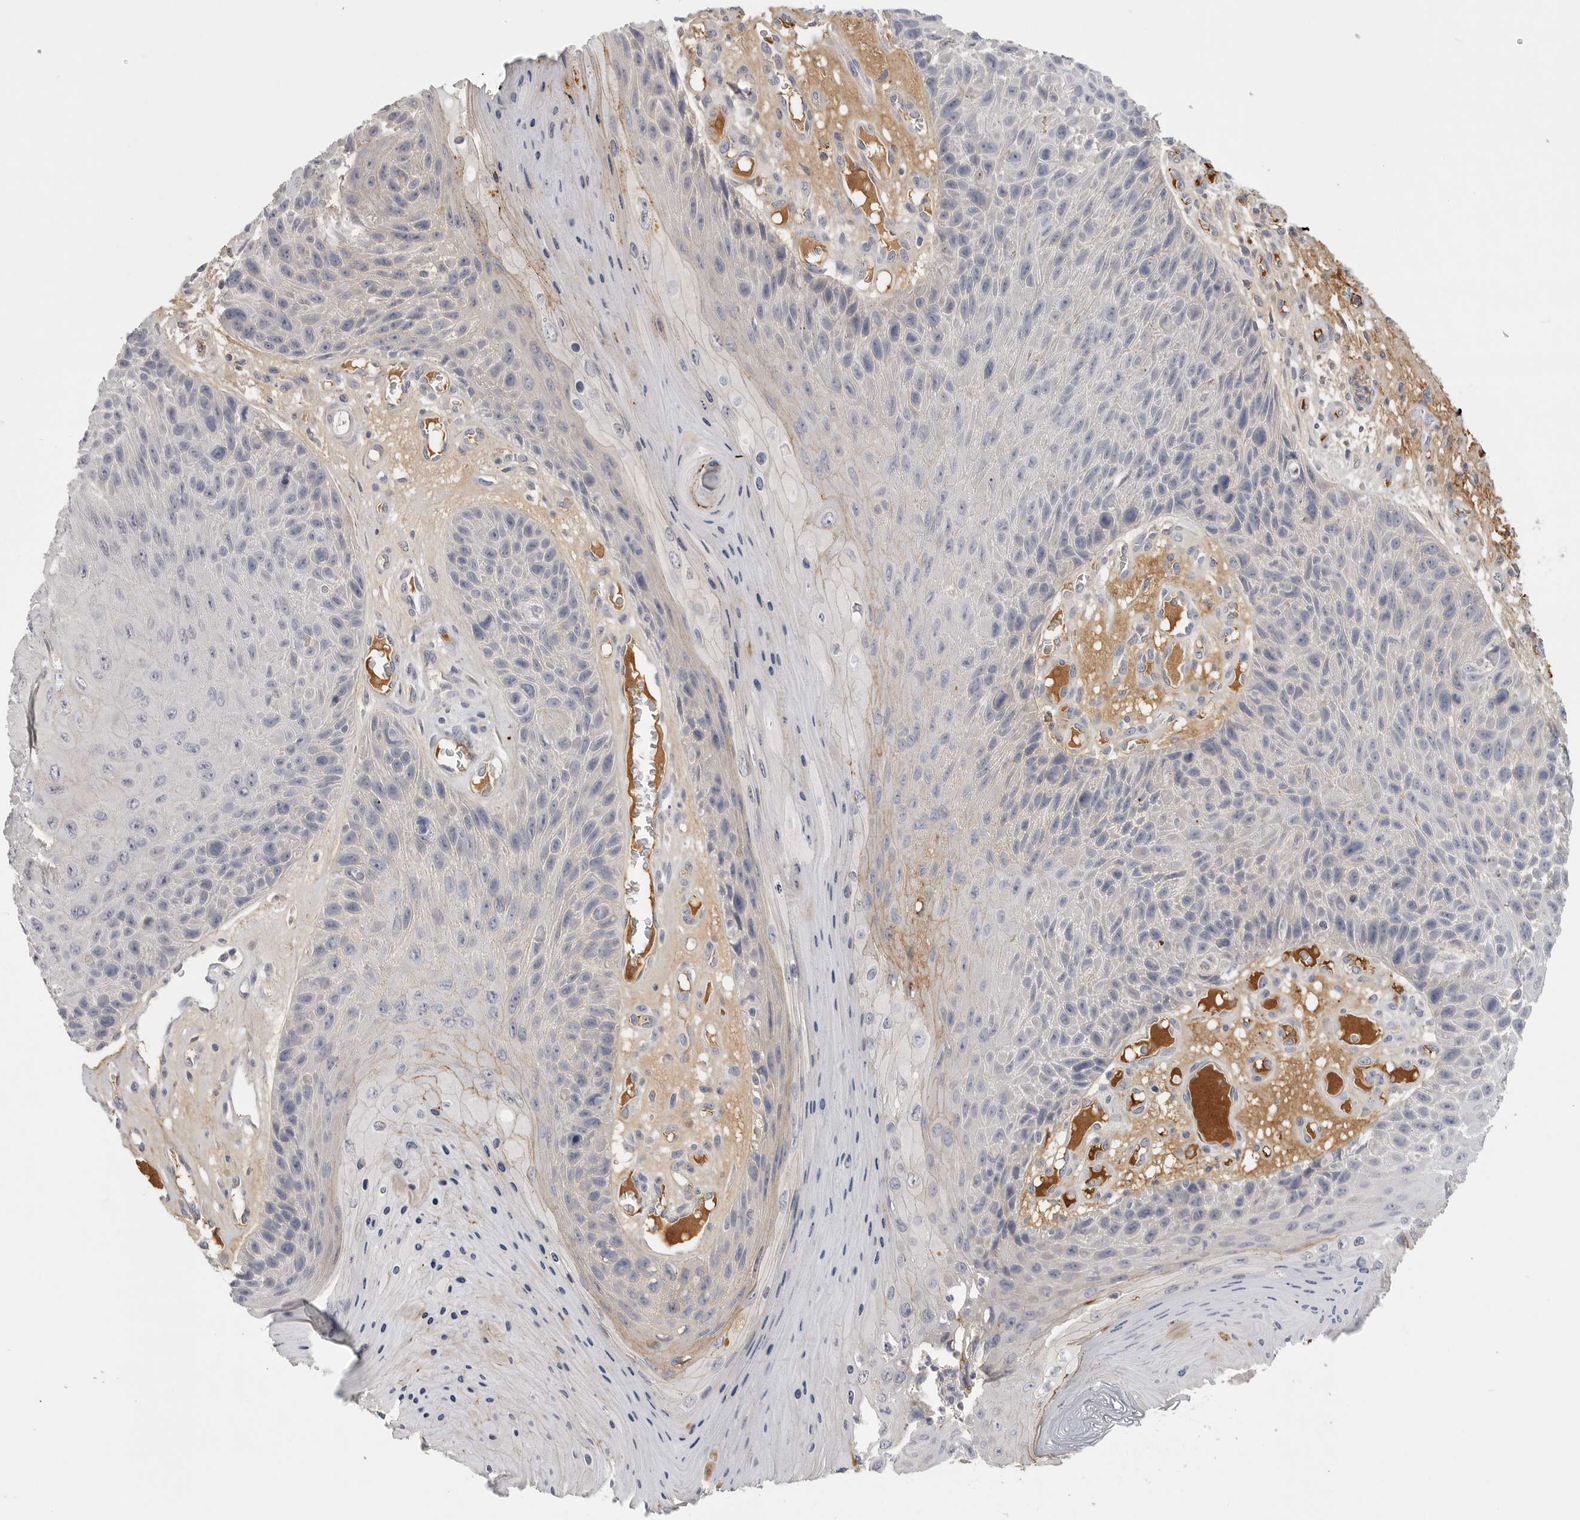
{"staining": {"intensity": "negative", "quantity": "none", "location": "none"}, "tissue": "skin cancer", "cell_type": "Tumor cells", "image_type": "cancer", "snomed": [{"axis": "morphology", "description": "Squamous cell carcinoma, NOS"}, {"axis": "topography", "description": "Skin"}], "caption": "This is an immunohistochemistry (IHC) histopathology image of human squamous cell carcinoma (skin). There is no expression in tumor cells.", "gene": "FBN2", "patient": {"sex": "female", "age": 88}}